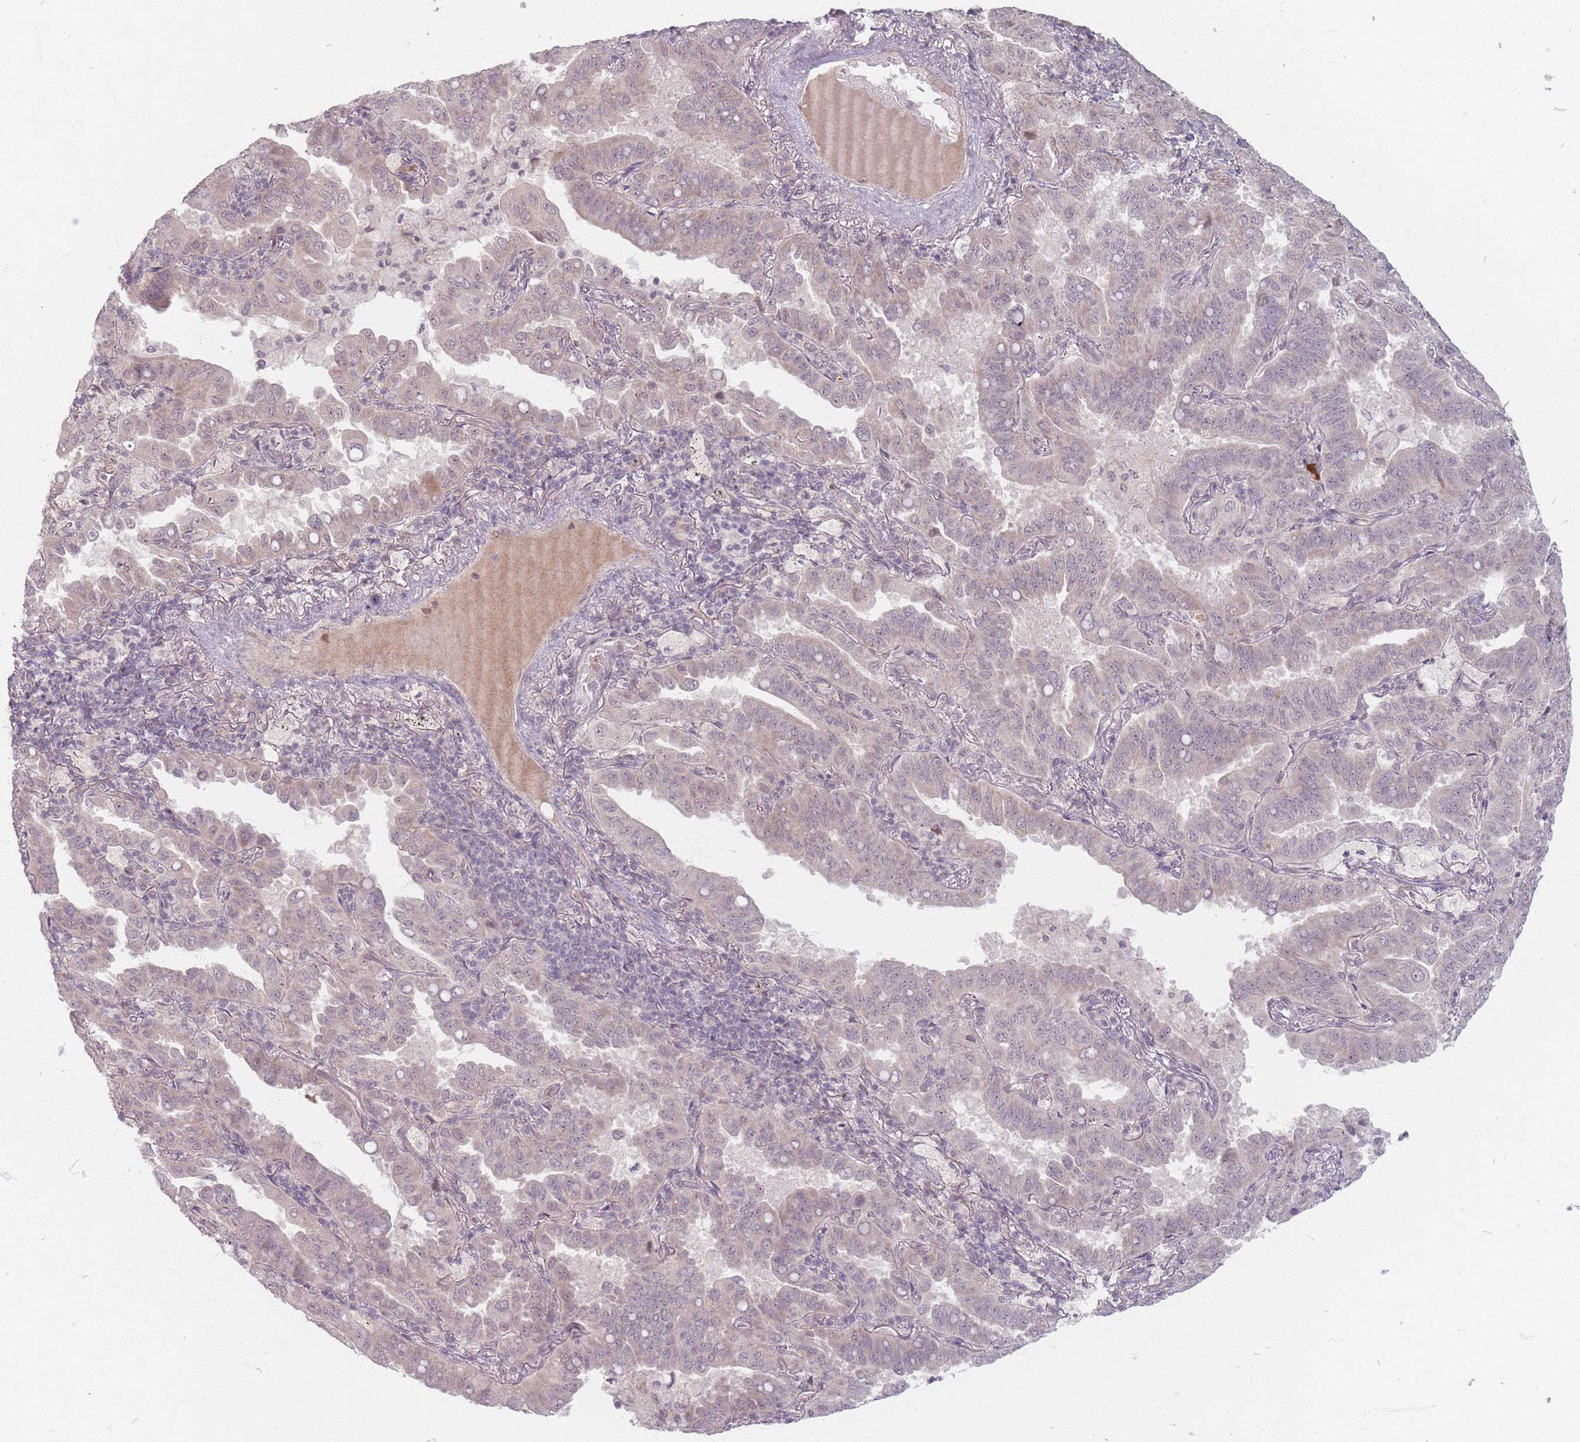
{"staining": {"intensity": "weak", "quantity": "25%-75%", "location": "cytoplasmic/membranous,nuclear"}, "tissue": "lung cancer", "cell_type": "Tumor cells", "image_type": "cancer", "snomed": [{"axis": "morphology", "description": "Adenocarcinoma, NOS"}, {"axis": "topography", "description": "Lung"}], "caption": "A low amount of weak cytoplasmic/membranous and nuclear staining is identified in about 25%-75% of tumor cells in lung cancer tissue.", "gene": "GABRA6", "patient": {"sex": "male", "age": 64}}